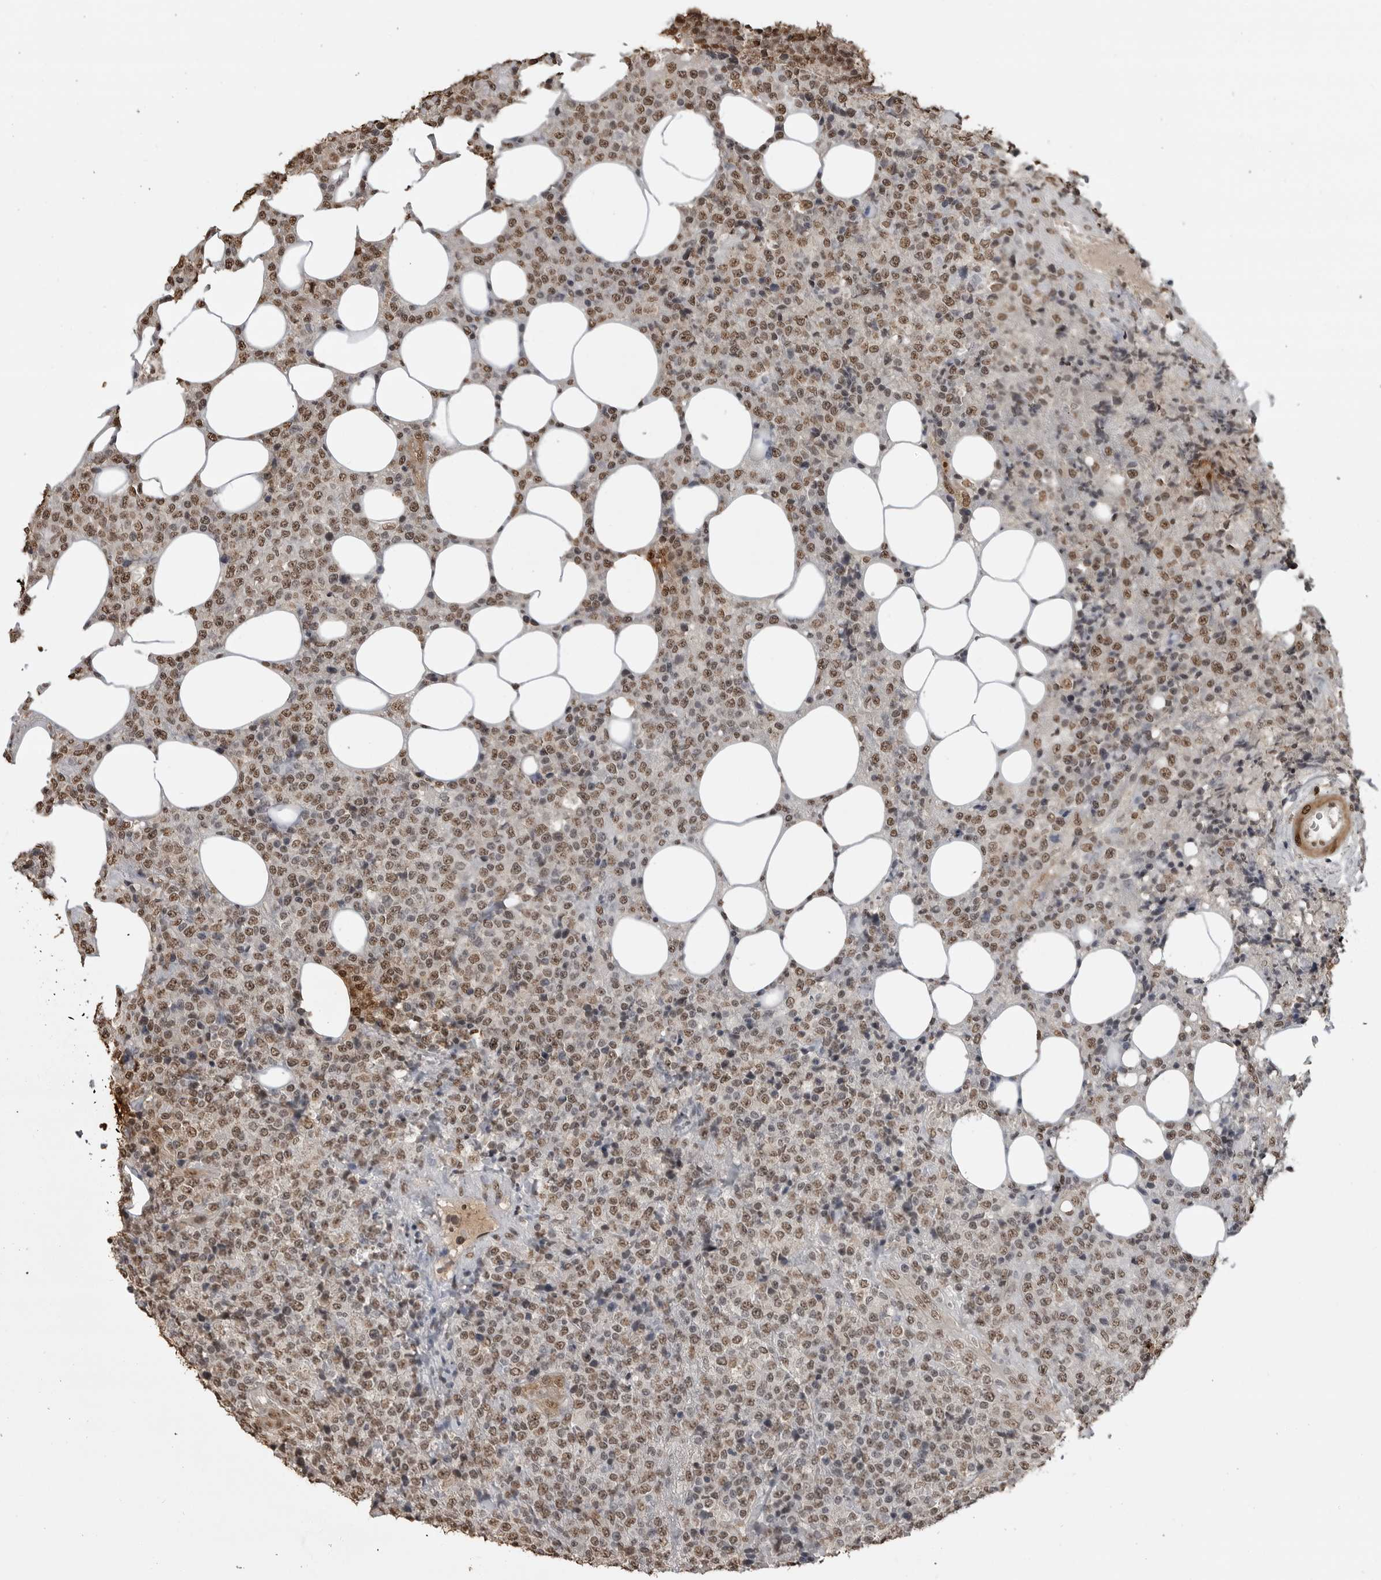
{"staining": {"intensity": "moderate", "quantity": ">75%", "location": "nuclear"}, "tissue": "lymphoma", "cell_type": "Tumor cells", "image_type": "cancer", "snomed": [{"axis": "morphology", "description": "Malignant lymphoma, non-Hodgkin's type, High grade"}, {"axis": "topography", "description": "Lymph node"}], "caption": "Lymphoma stained with a brown dye reveals moderate nuclear positive positivity in about >75% of tumor cells.", "gene": "SMAD2", "patient": {"sex": "male", "age": 13}}